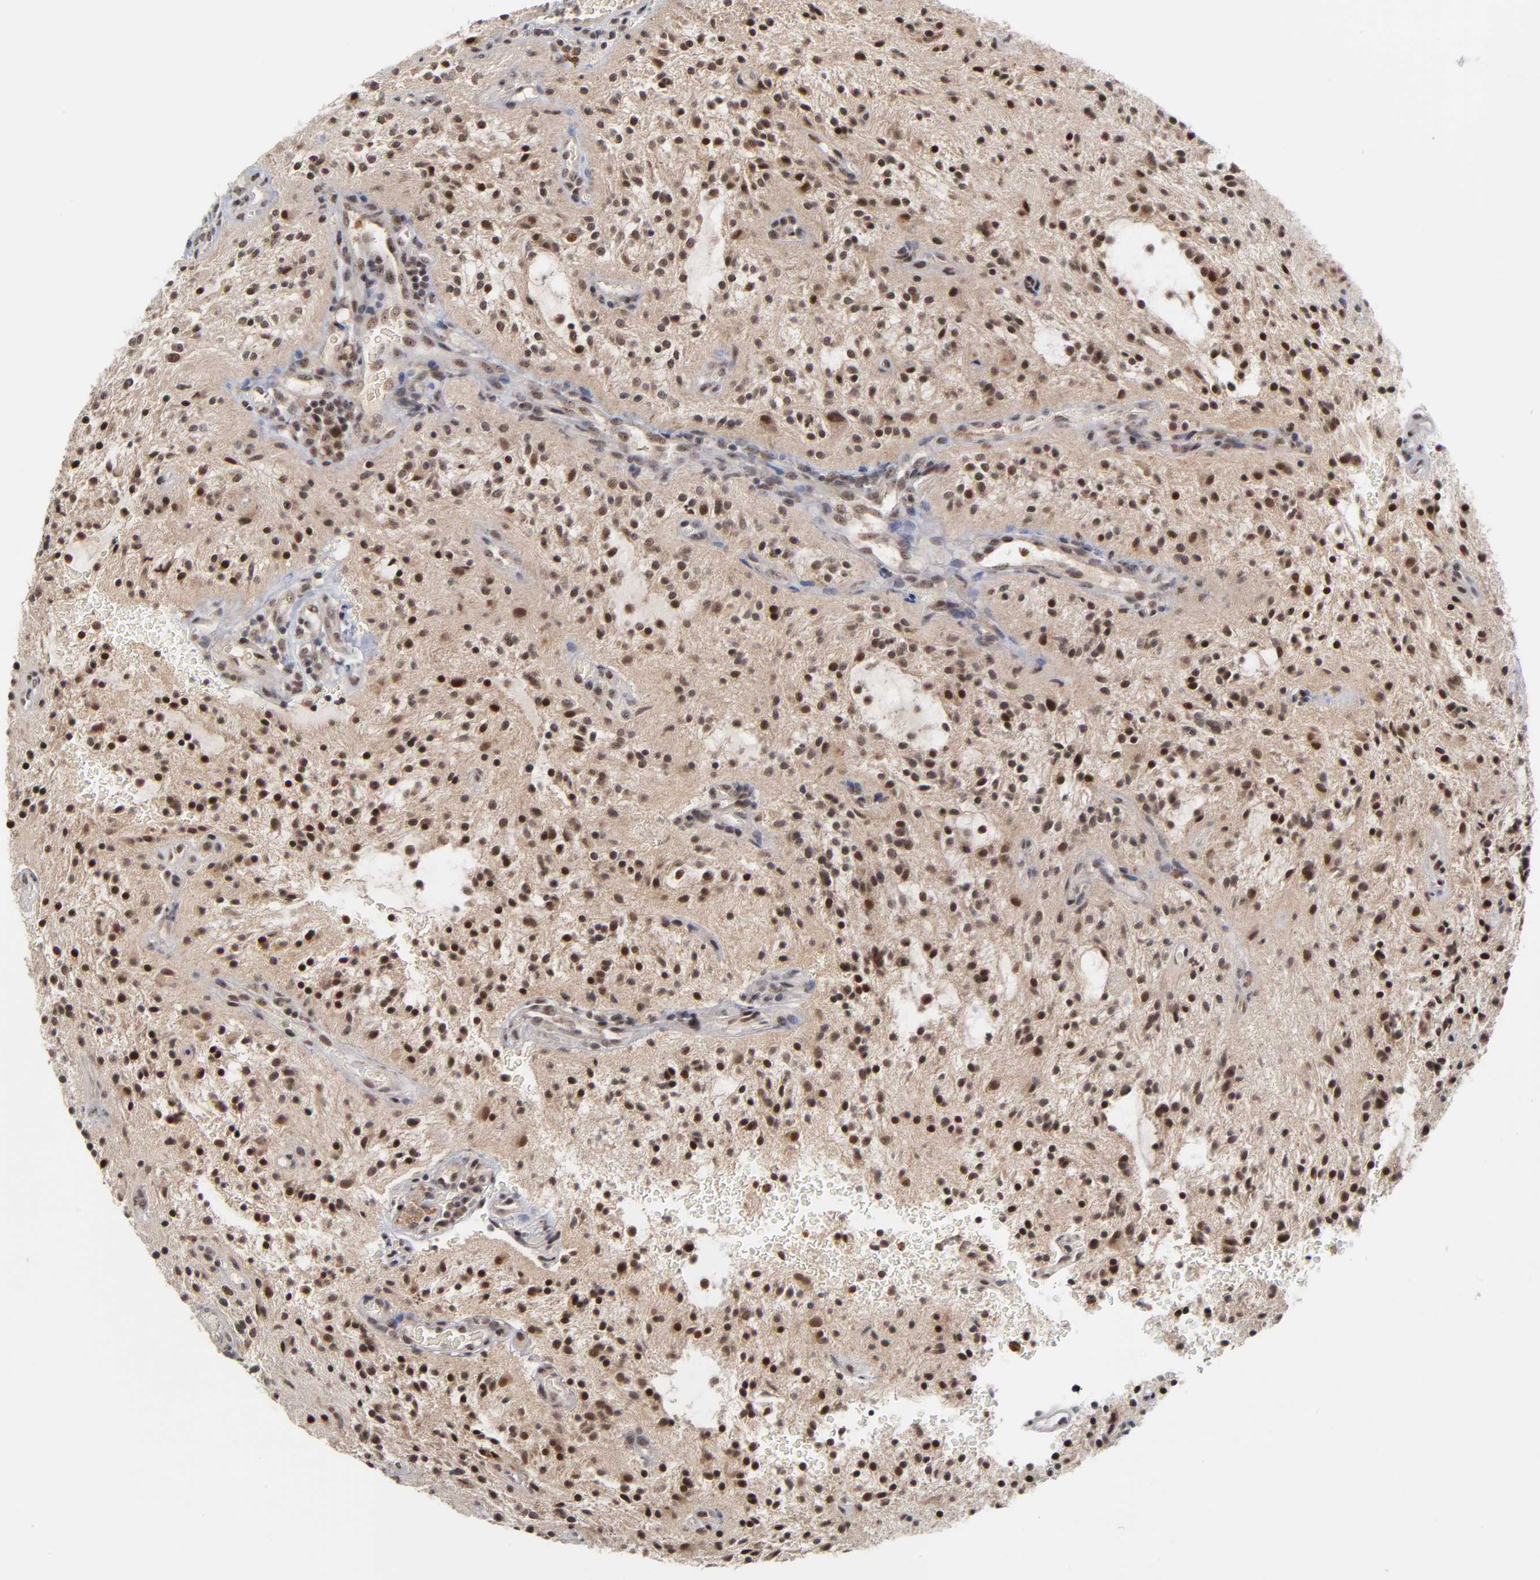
{"staining": {"intensity": "strong", "quantity": ">75%", "location": "nuclear"}, "tissue": "glioma", "cell_type": "Tumor cells", "image_type": "cancer", "snomed": [{"axis": "morphology", "description": "Glioma, malignant, NOS"}, {"axis": "topography", "description": "Cerebellum"}], "caption": "IHC staining of malignant glioma, which displays high levels of strong nuclear positivity in about >75% of tumor cells indicating strong nuclear protein expression. The staining was performed using DAB (3,3'-diaminobenzidine) (brown) for protein detection and nuclei were counterstained in hematoxylin (blue).", "gene": "ZNF419", "patient": {"sex": "female", "age": 10}}